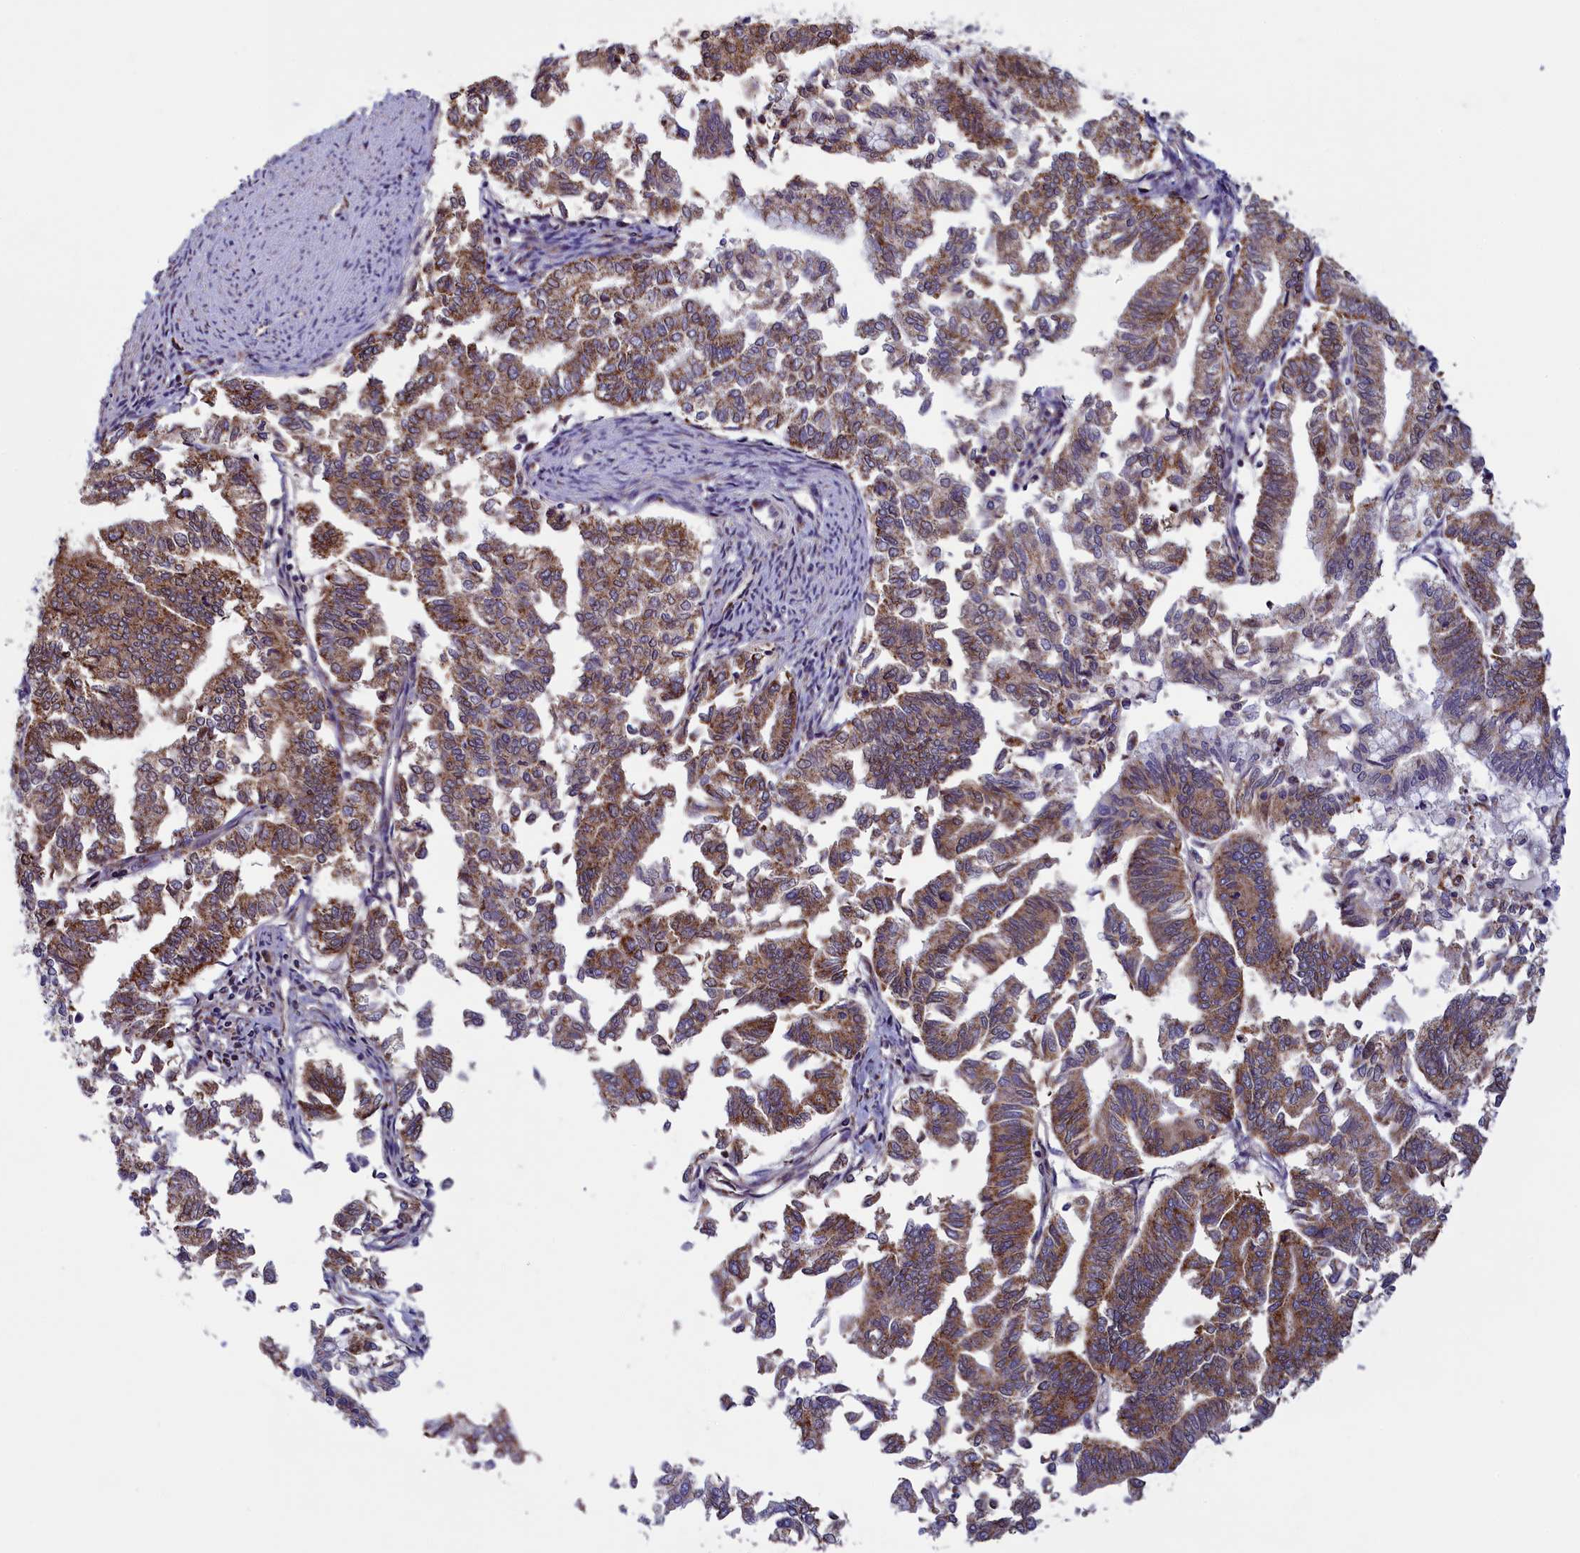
{"staining": {"intensity": "moderate", "quantity": ">75%", "location": "cytoplasmic/membranous"}, "tissue": "endometrial cancer", "cell_type": "Tumor cells", "image_type": "cancer", "snomed": [{"axis": "morphology", "description": "Adenocarcinoma, NOS"}, {"axis": "topography", "description": "Endometrium"}], "caption": "Protein staining reveals moderate cytoplasmic/membranous expression in about >75% of tumor cells in endometrial cancer (adenocarcinoma).", "gene": "IFT122", "patient": {"sex": "female", "age": 79}}